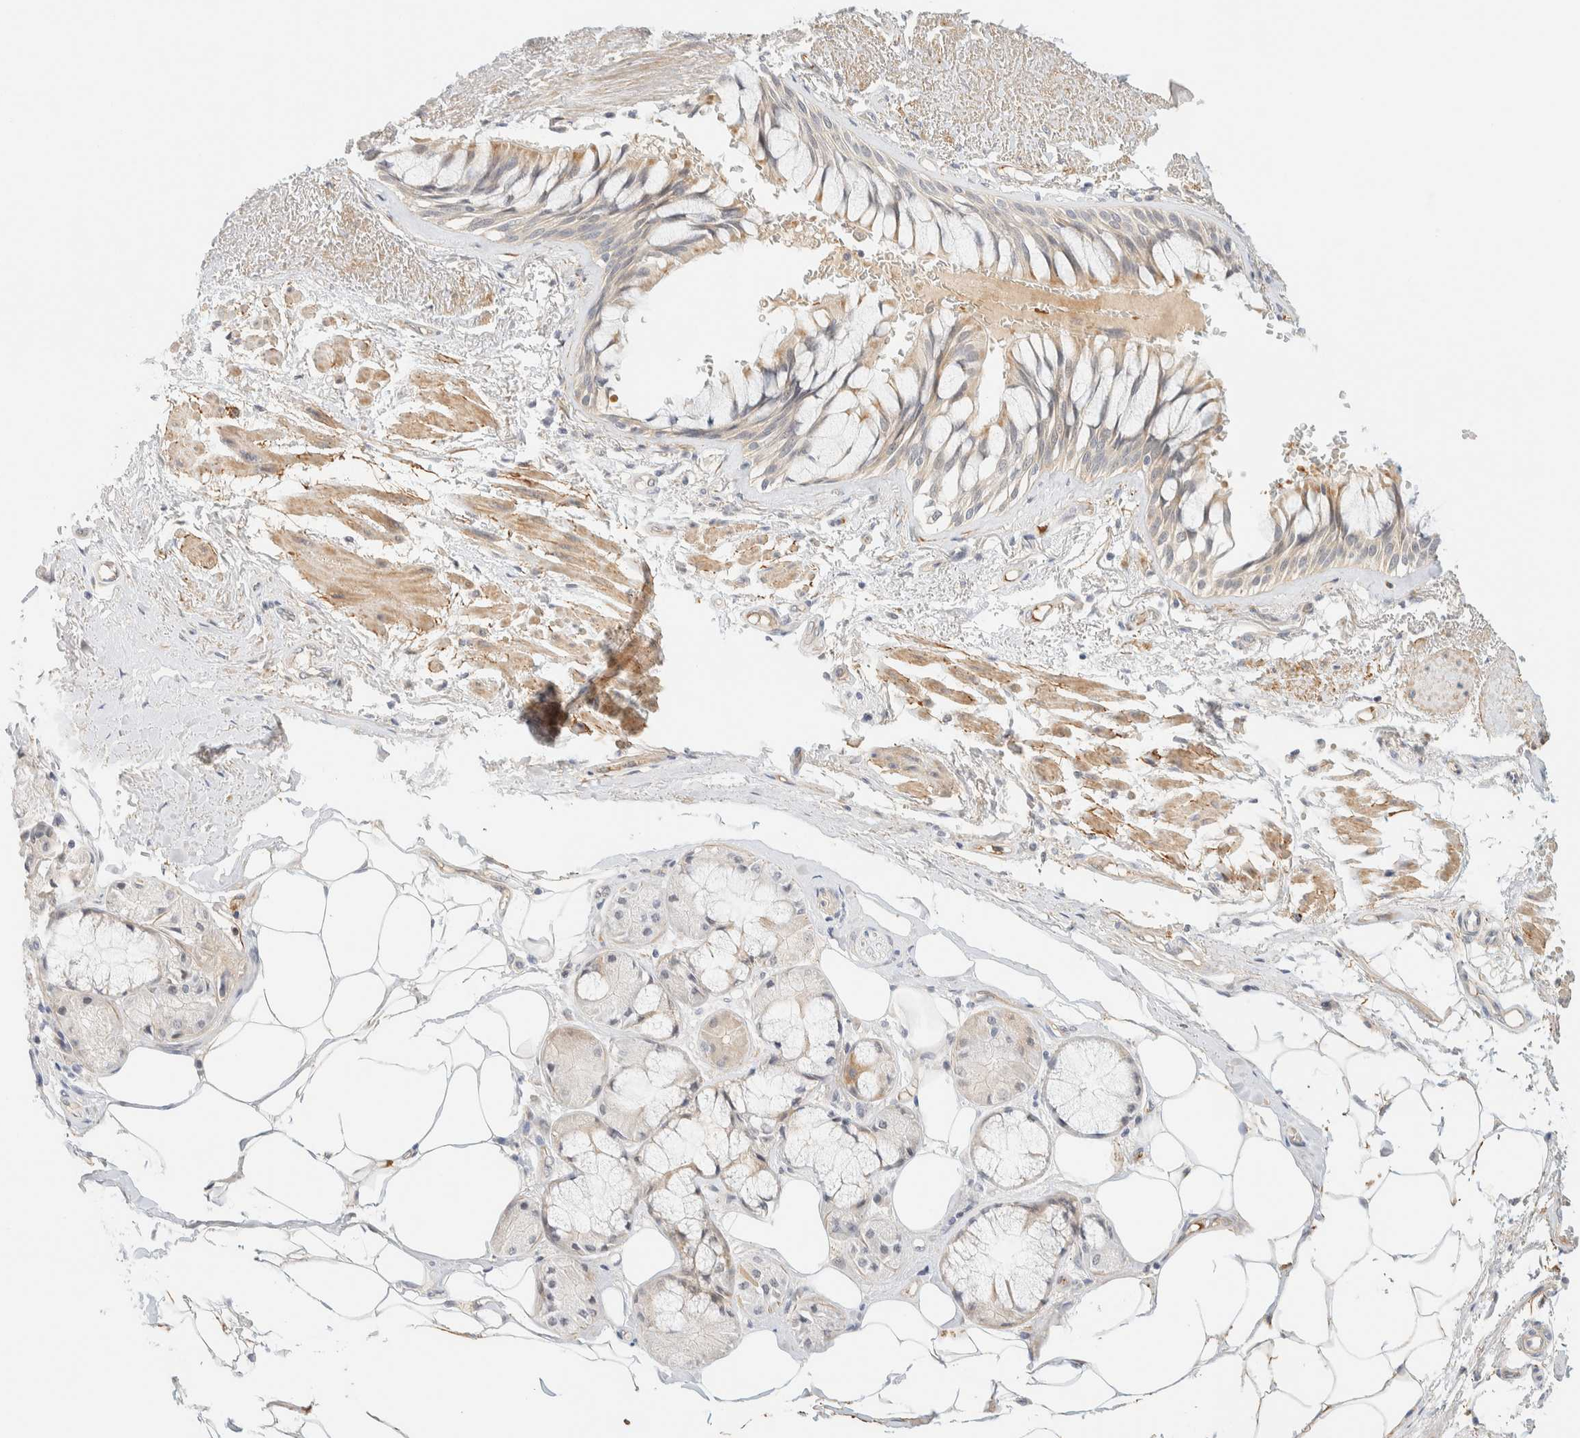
{"staining": {"intensity": "weak", "quantity": "<25%", "location": "cytoplasmic/membranous"}, "tissue": "bronchus", "cell_type": "Respiratory epithelial cells", "image_type": "normal", "snomed": [{"axis": "morphology", "description": "Normal tissue, NOS"}, {"axis": "topography", "description": "Bronchus"}], "caption": "Immunohistochemistry of benign bronchus demonstrates no staining in respiratory epithelial cells.", "gene": "TNK1", "patient": {"sex": "male", "age": 66}}